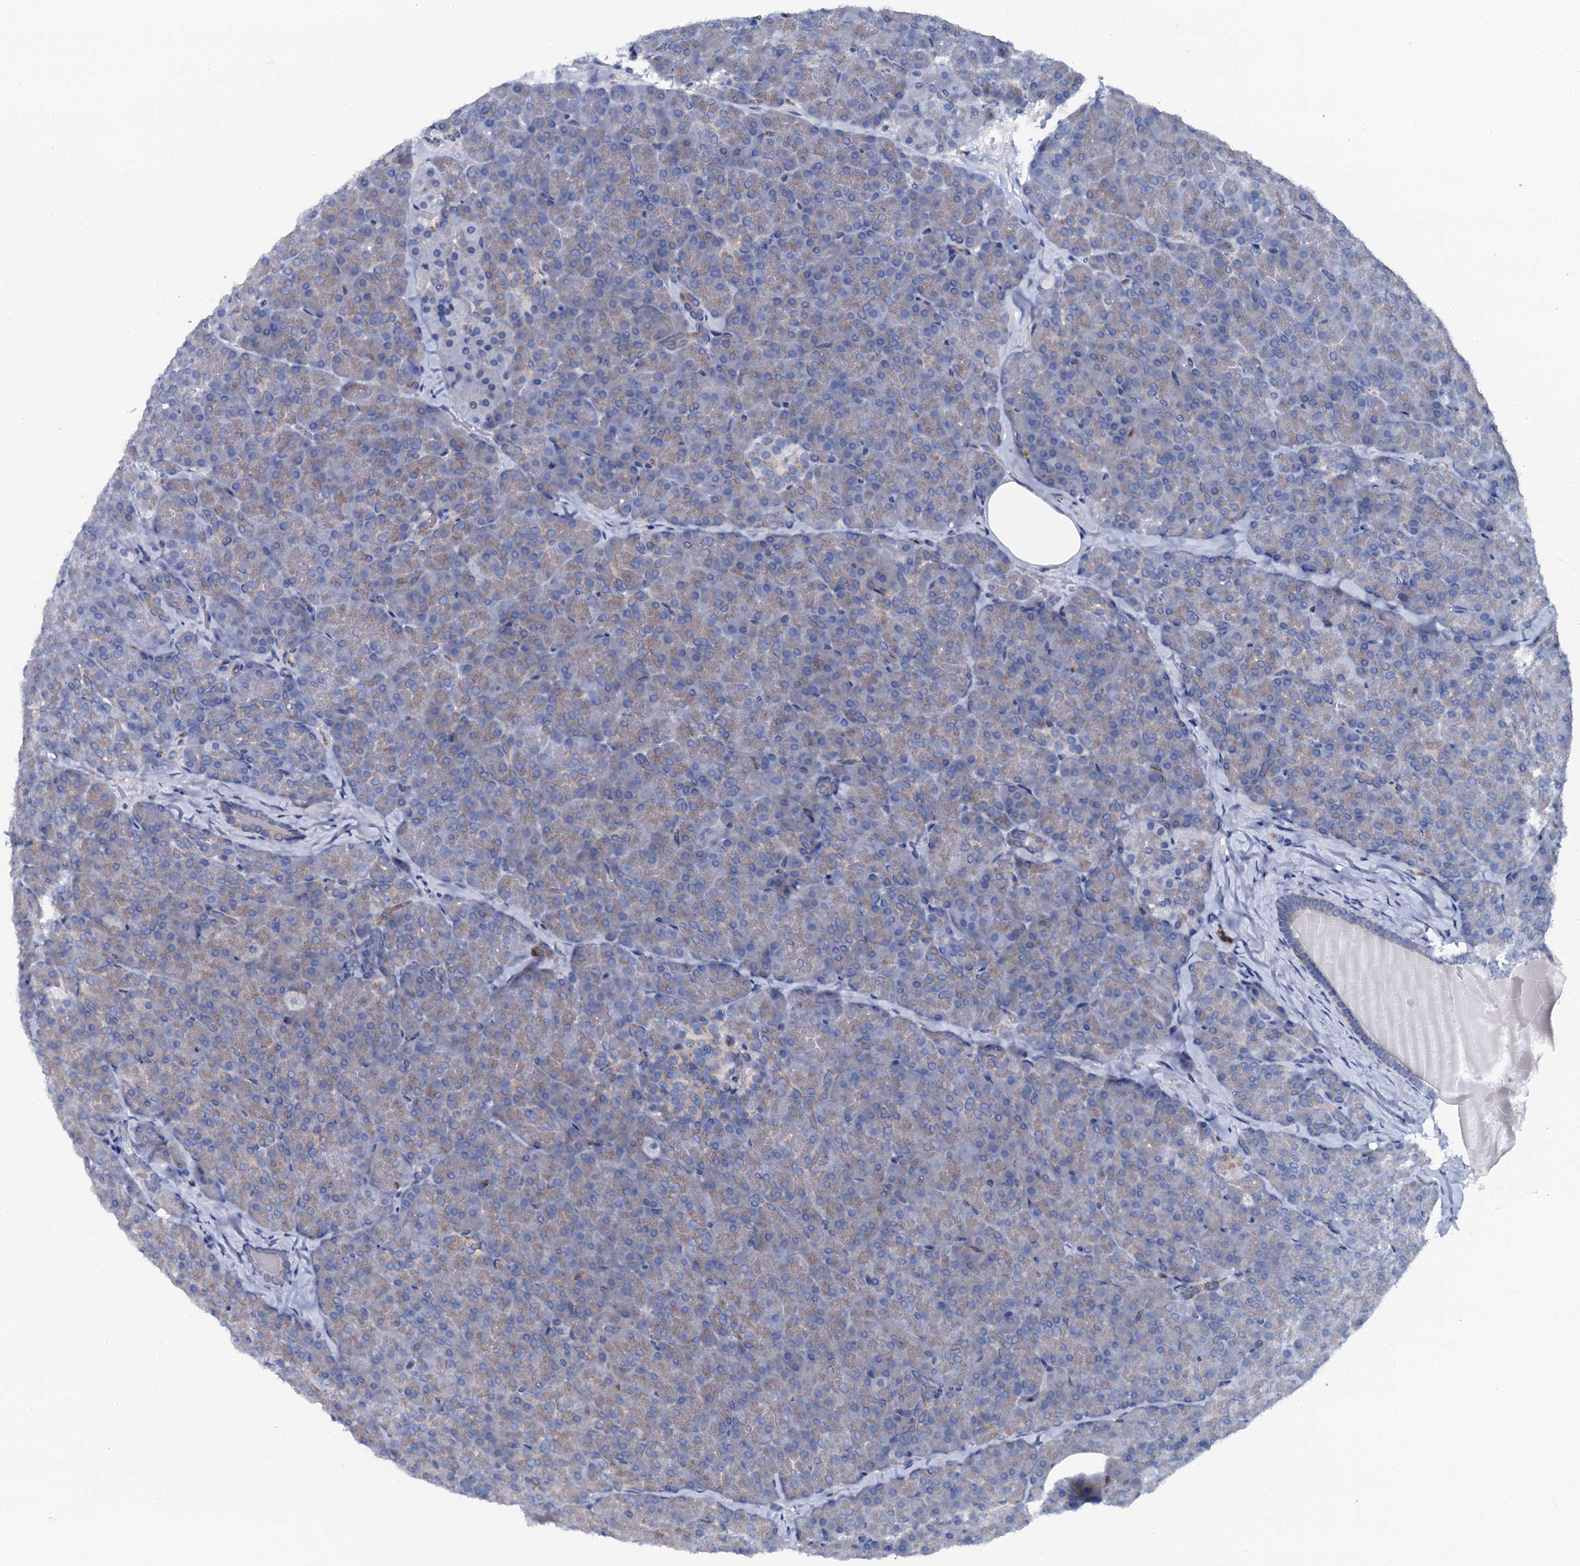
{"staining": {"intensity": "weak", "quantity": "25%-75%", "location": "cytoplasmic/membranous"}, "tissue": "pancreas", "cell_type": "Exocrine glandular cells", "image_type": "normal", "snomed": [{"axis": "morphology", "description": "Normal tissue, NOS"}, {"axis": "topography", "description": "Pancreas"}], "caption": "A high-resolution photomicrograph shows immunohistochemistry staining of normal pancreas, which exhibits weak cytoplasmic/membranous positivity in approximately 25%-75% of exocrine glandular cells.", "gene": "OTOL1", "patient": {"sex": "male", "age": 36}}